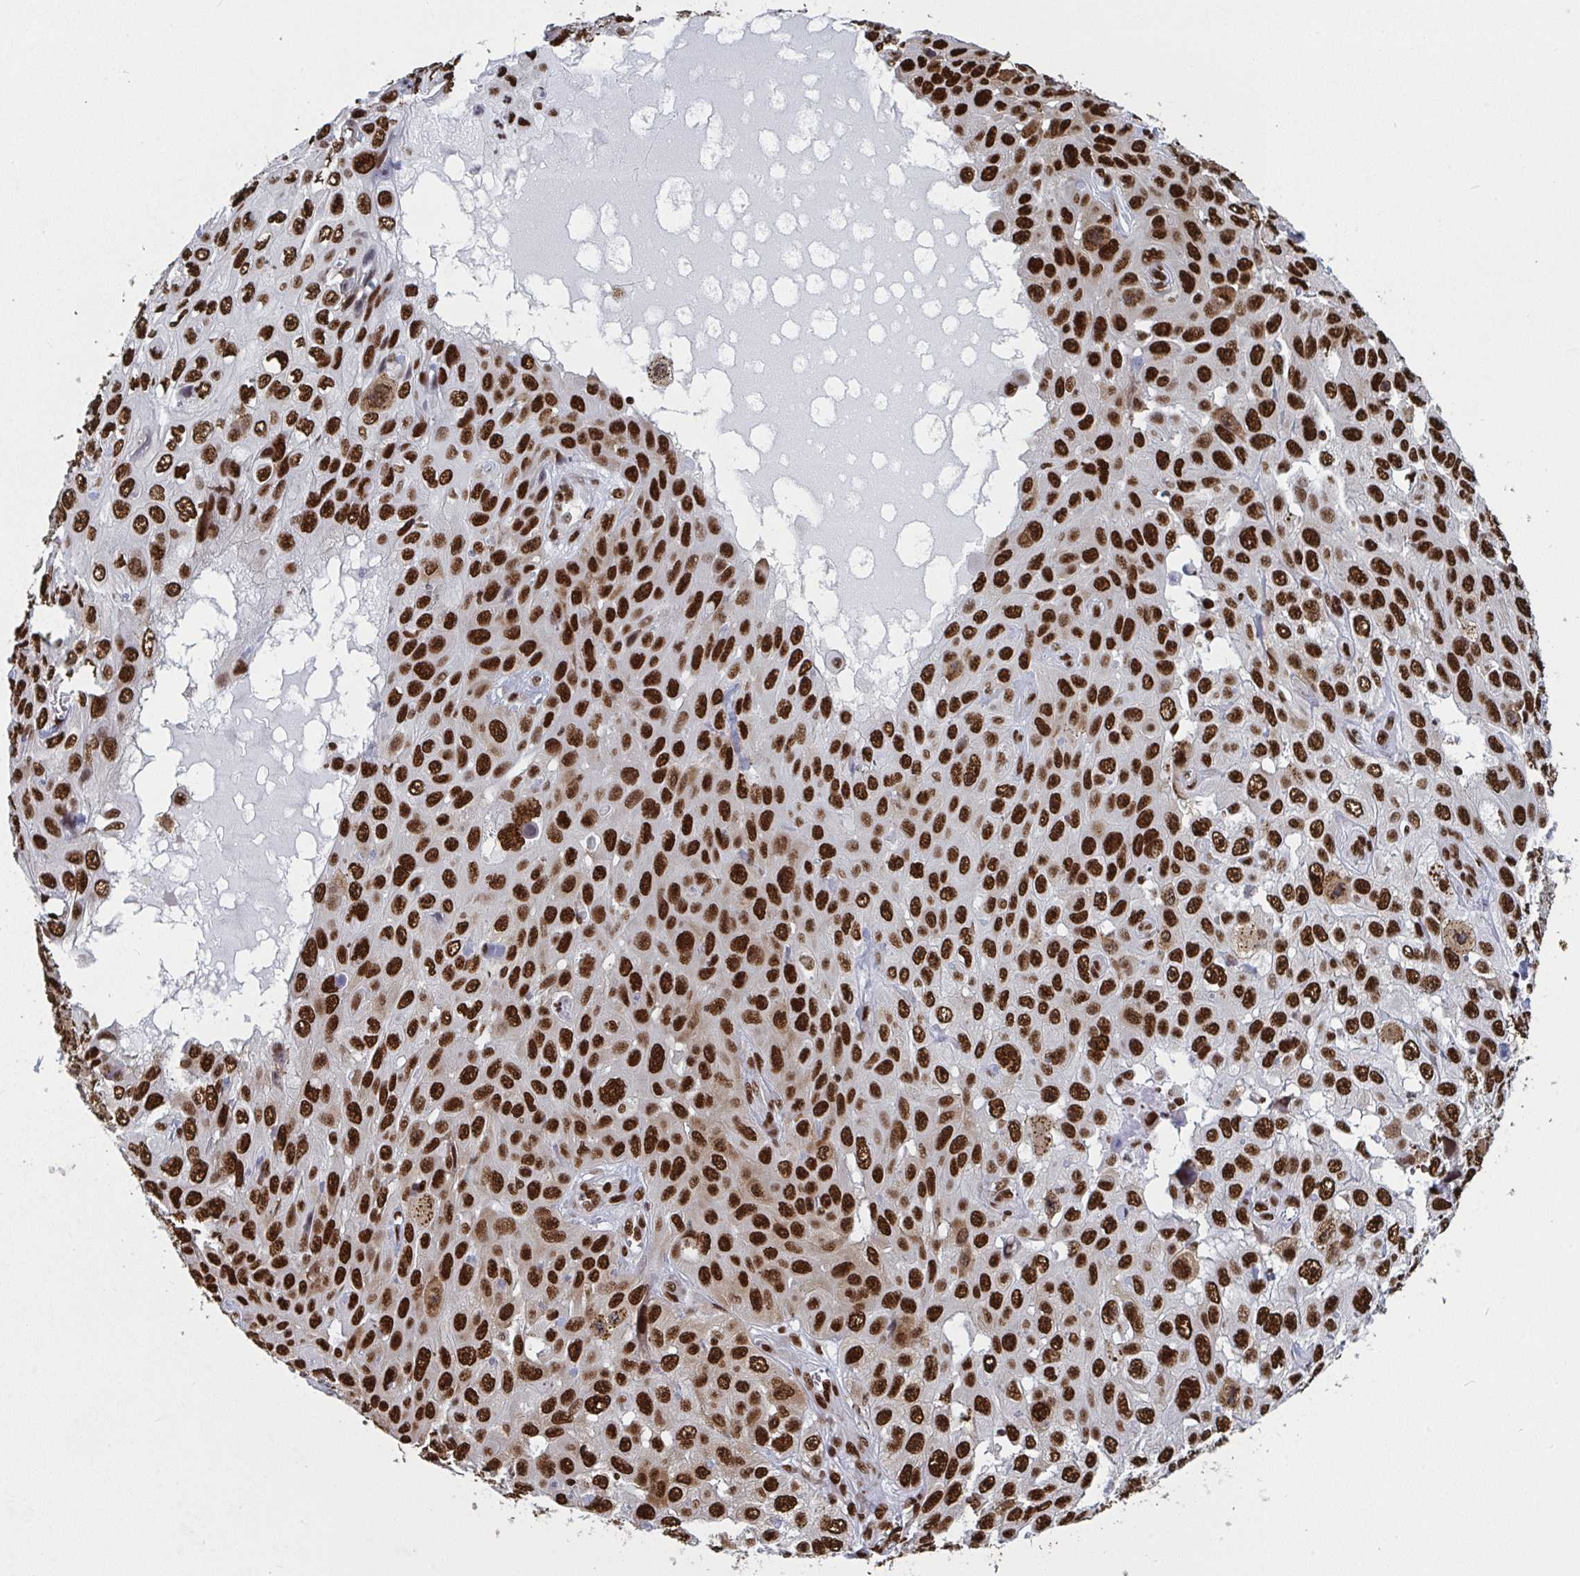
{"staining": {"intensity": "strong", "quantity": ">75%", "location": "nuclear"}, "tissue": "skin cancer", "cell_type": "Tumor cells", "image_type": "cancer", "snomed": [{"axis": "morphology", "description": "Squamous cell carcinoma, NOS"}, {"axis": "topography", "description": "Skin"}], "caption": "This photomicrograph demonstrates immunohistochemistry (IHC) staining of squamous cell carcinoma (skin), with high strong nuclear expression in about >75% of tumor cells.", "gene": "GAR1", "patient": {"sex": "male", "age": 82}}